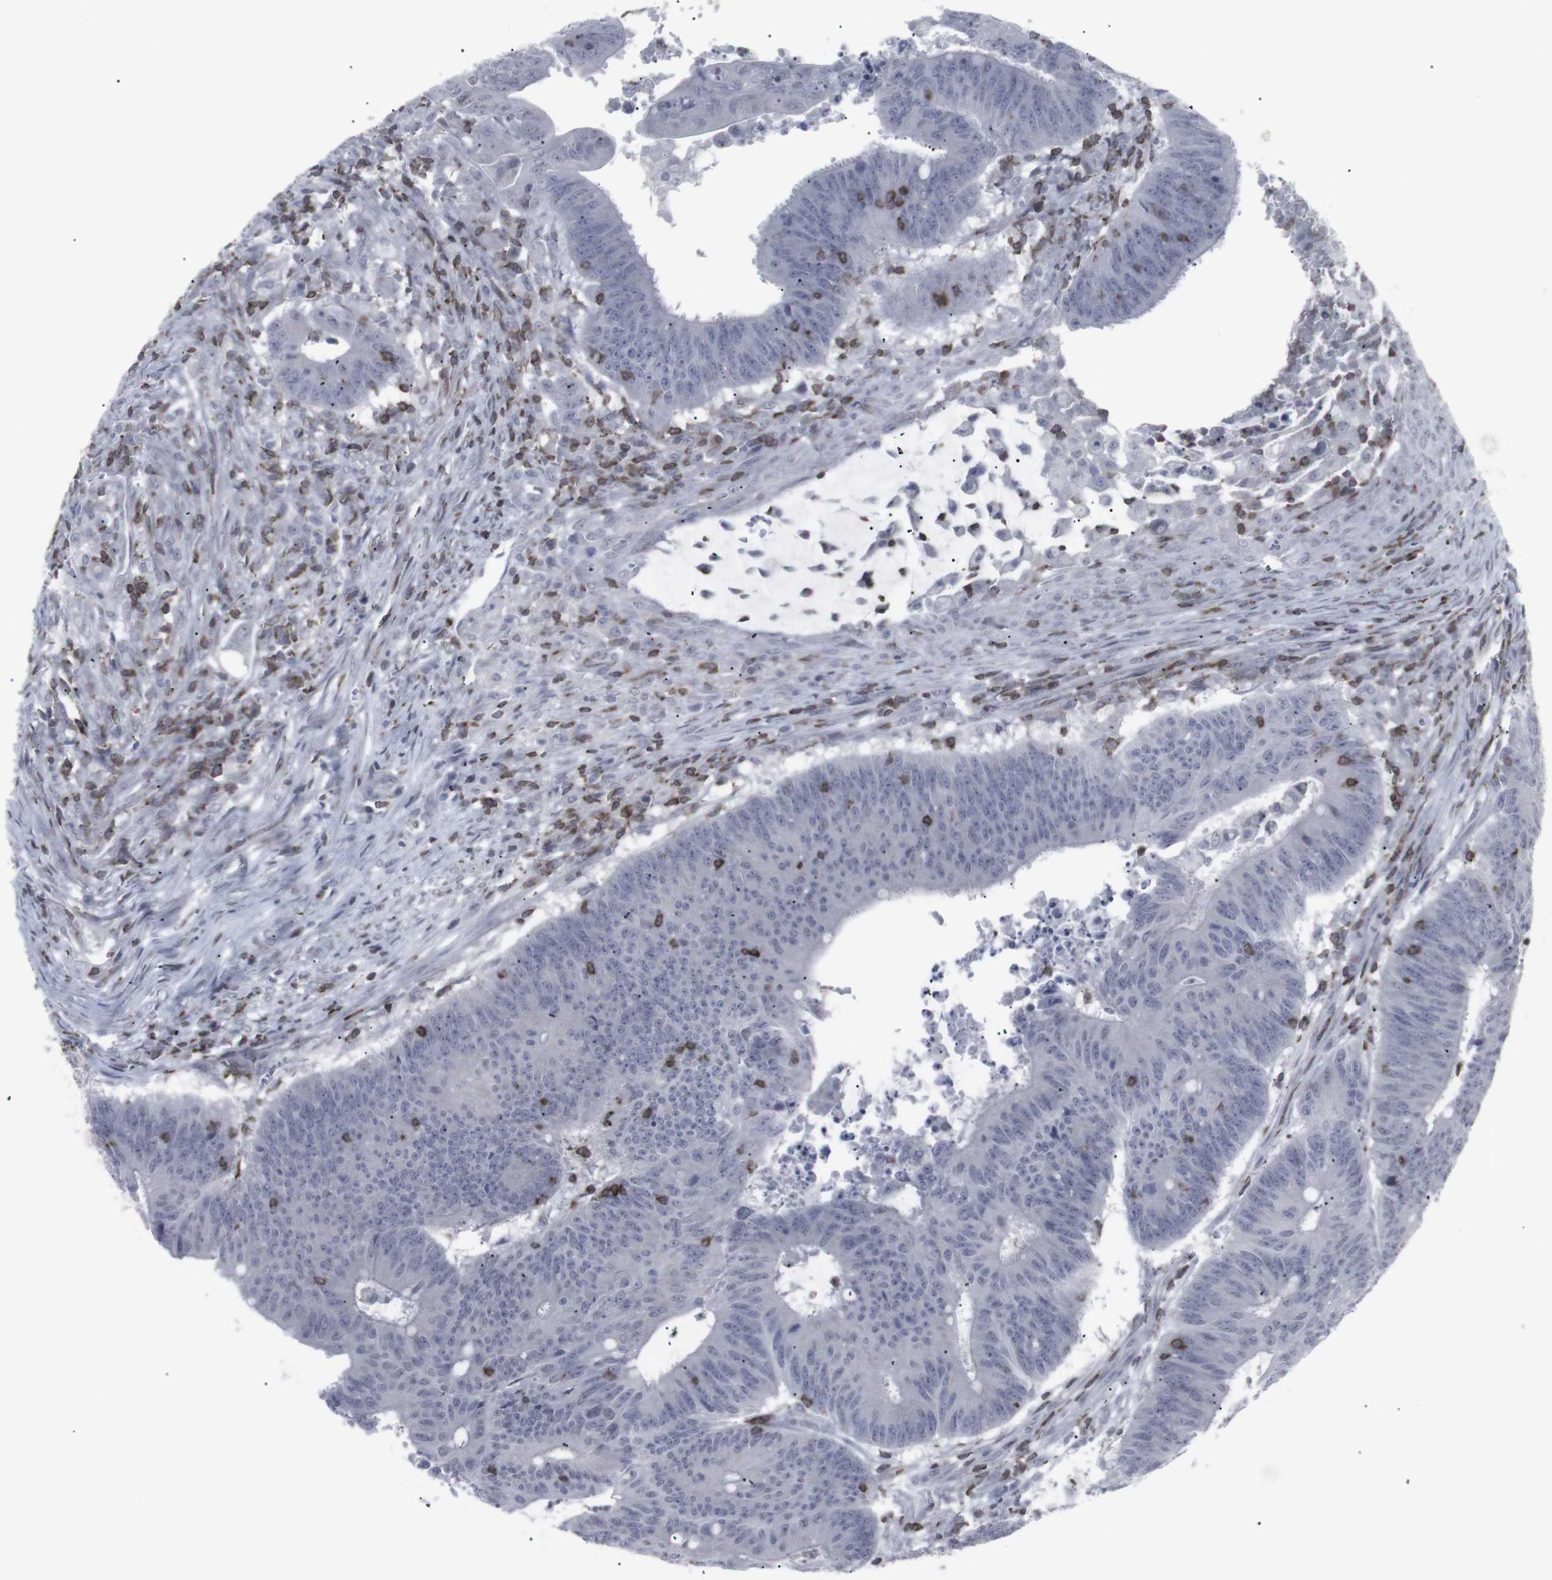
{"staining": {"intensity": "negative", "quantity": "none", "location": "none"}, "tissue": "colorectal cancer", "cell_type": "Tumor cells", "image_type": "cancer", "snomed": [{"axis": "morphology", "description": "Adenocarcinoma, NOS"}, {"axis": "topography", "description": "Colon"}], "caption": "High magnification brightfield microscopy of colorectal cancer stained with DAB (3,3'-diaminobenzidine) (brown) and counterstained with hematoxylin (blue): tumor cells show no significant positivity.", "gene": "APOBEC2", "patient": {"sex": "male", "age": 45}}